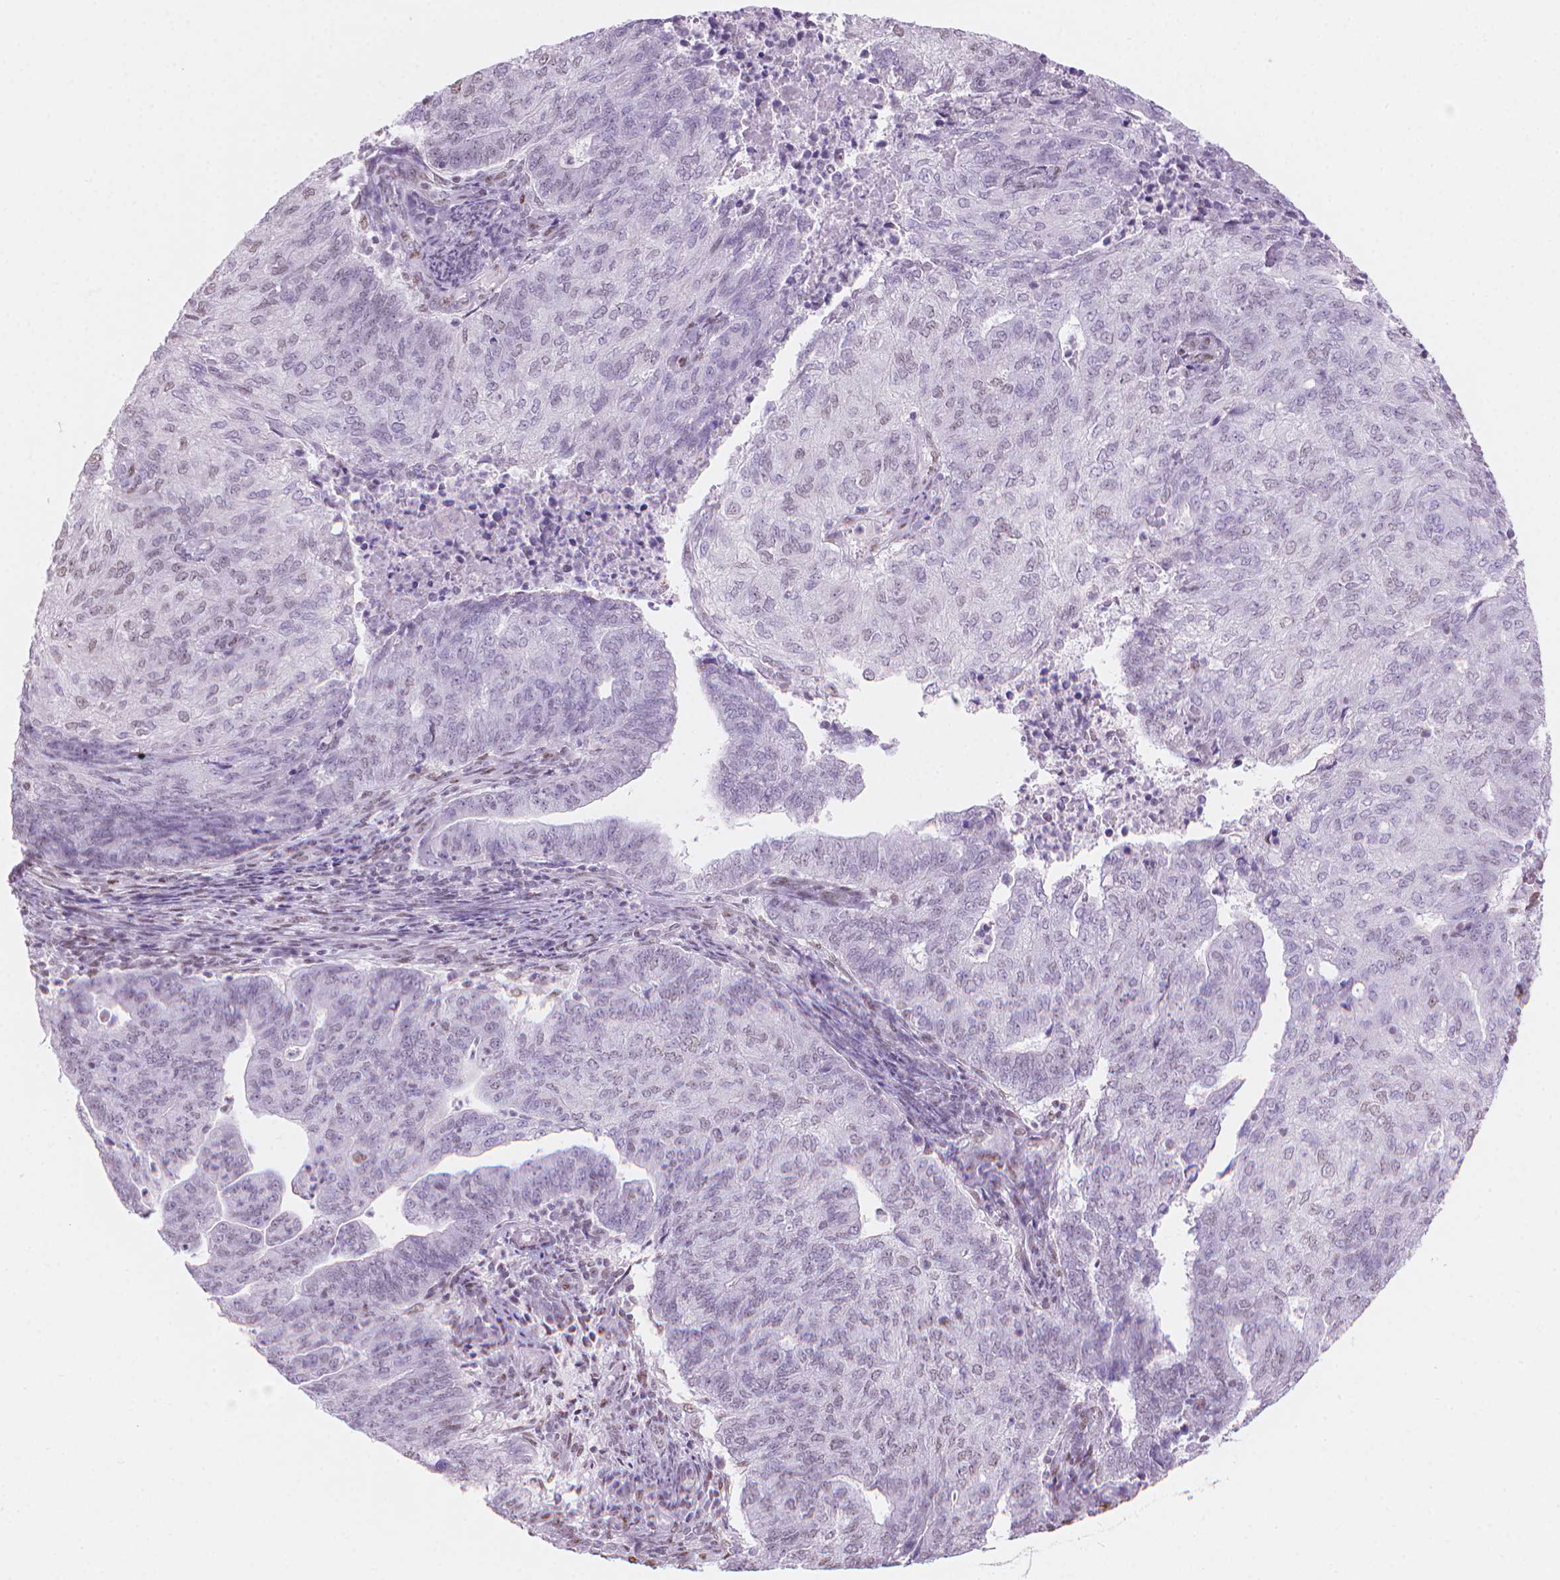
{"staining": {"intensity": "negative", "quantity": "none", "location": "none"}, "tissue": "endometrial cancer", "cell_type": "Tumor cells", "image_type": "cancer", "snomed": [{"axis": "morphology", "description": "Adenocarcinoma, NOS"}, {"axis": "topography", "description": "Endometrium"}], "caption": "An IHC photomicrograph of endometrial cancer (adenocarcinoma) is shown. There is no staining in tumor cells of endometrial cancer (adenocarcinoma).", "gene": "PIAS2", "patient": {"sex": "female", "age": 82}}